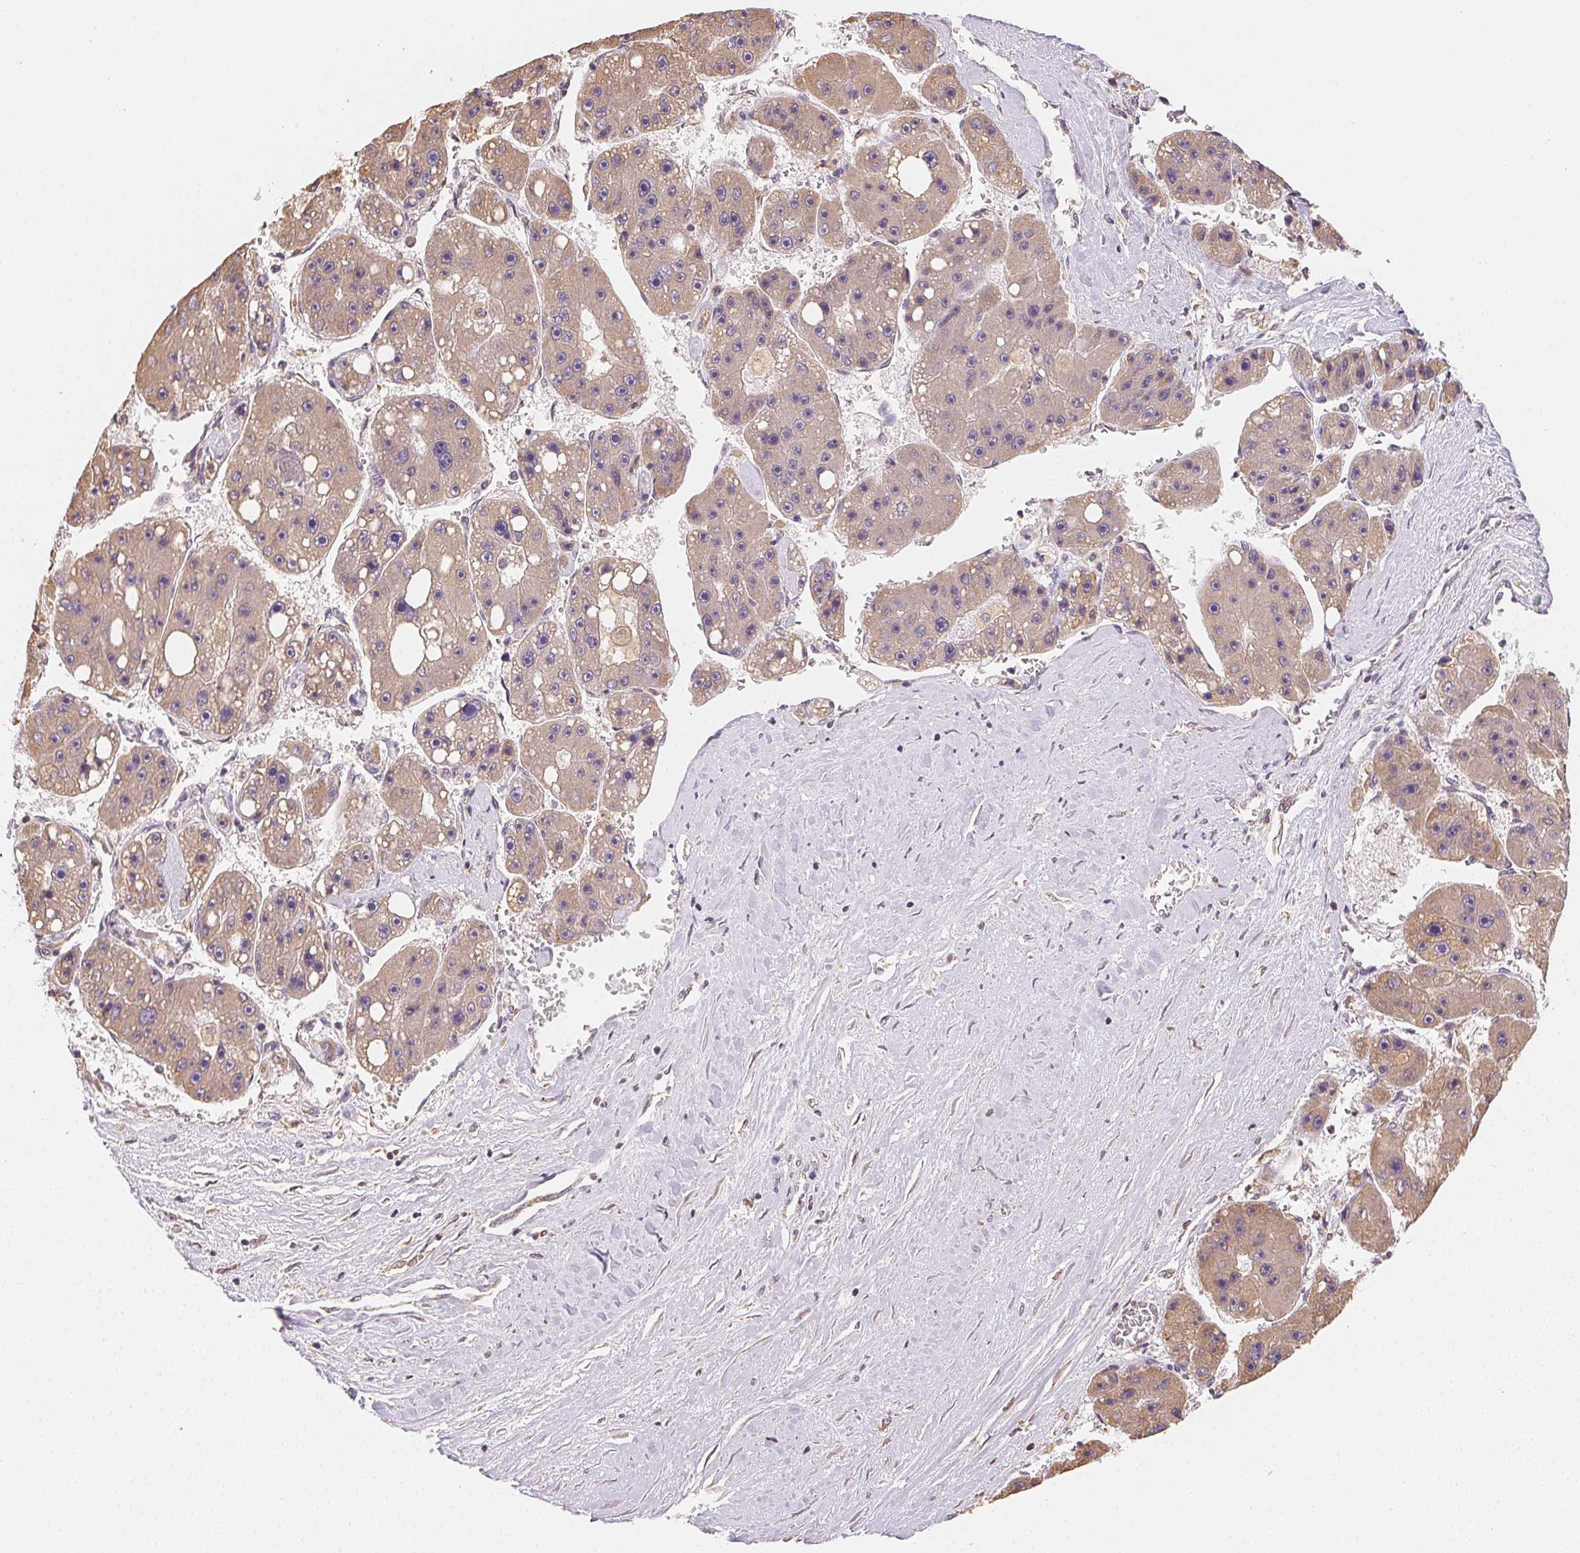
{"staining": {"intensity": "weak", "quantity": "25%-75%", "location": "cytoplasmic/membranous"}, "tissue": "liver cancer", "cell_type": "Tumor cells", "image_type": "cancer", "snomed": [{"axis": "morphology", "description": "Carcinoma, Hepatocellular, NOS"}, {"axis": "topography", "description": "Liver"}], "caption": "Human liver cancer stained with a brown dye demonstrates weak cytoplasmic/membranous positive positivity in about 25%-75% of tumor cells.", "gene": "SEZ6L2", "patient": {"sex": "female", "age": 61}}